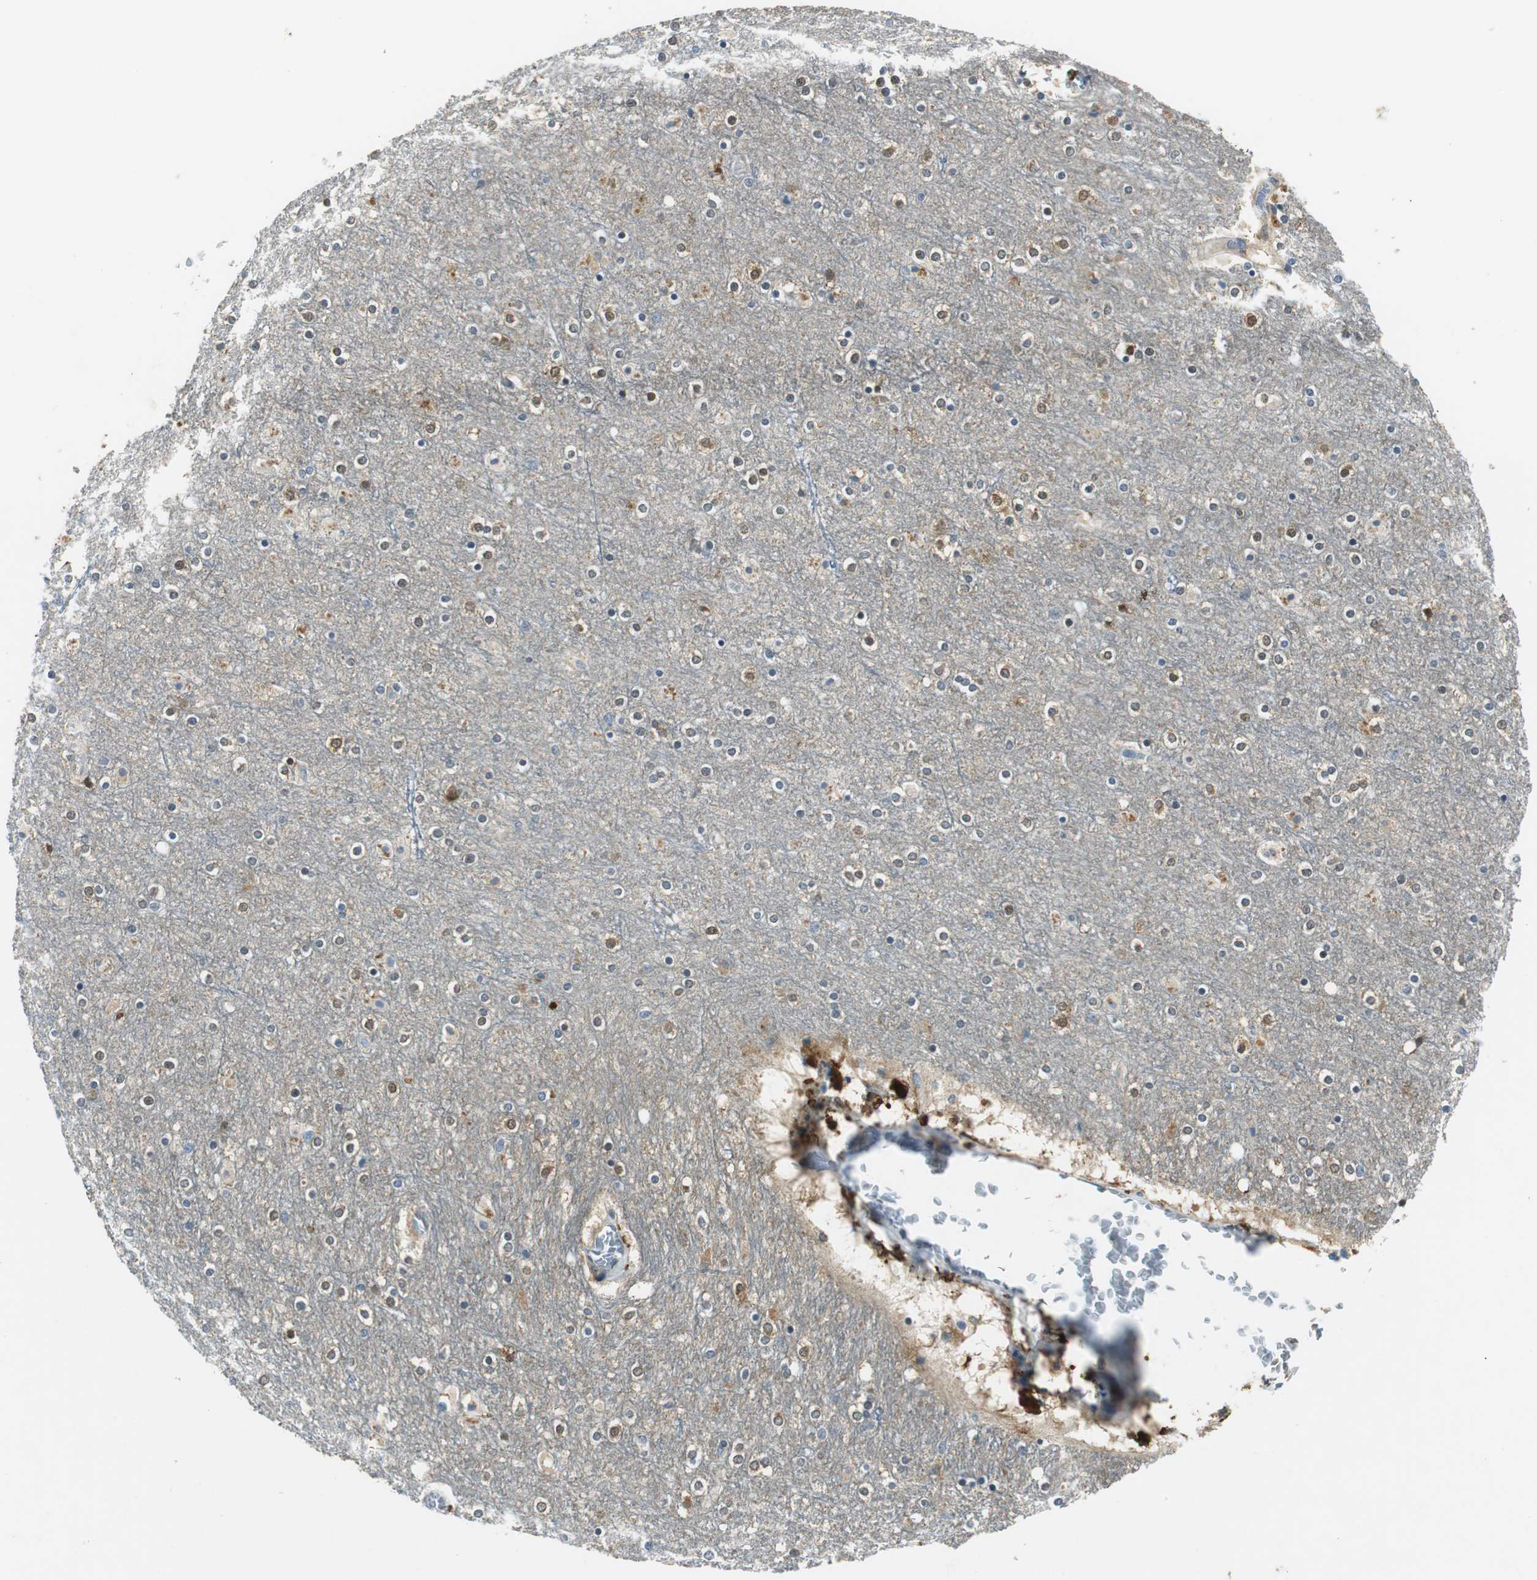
{"staining": {"intensity": "weak", "quantity": ">75%", "location": "cytoplasmic/membranous"}, "tissue": "cerebral cortex", "cell_type": "Endothelial cells", "image_type": "normal", "snomed": [{"axis": "morphology", "description": "Normal tissue, NOS"}, {"axis": "topography", "description": "Cerebral cortex"}], "caption": "Immunohistochemistry photomicrograph of benign human cerebral cortex stained for a protein (brown), which demonstrates low levels of weak cytoplasmic/membranous staining in about >75% of endothelial cells.", "gene": "ME1", "patient": {"sex": "female", "age": 54}}